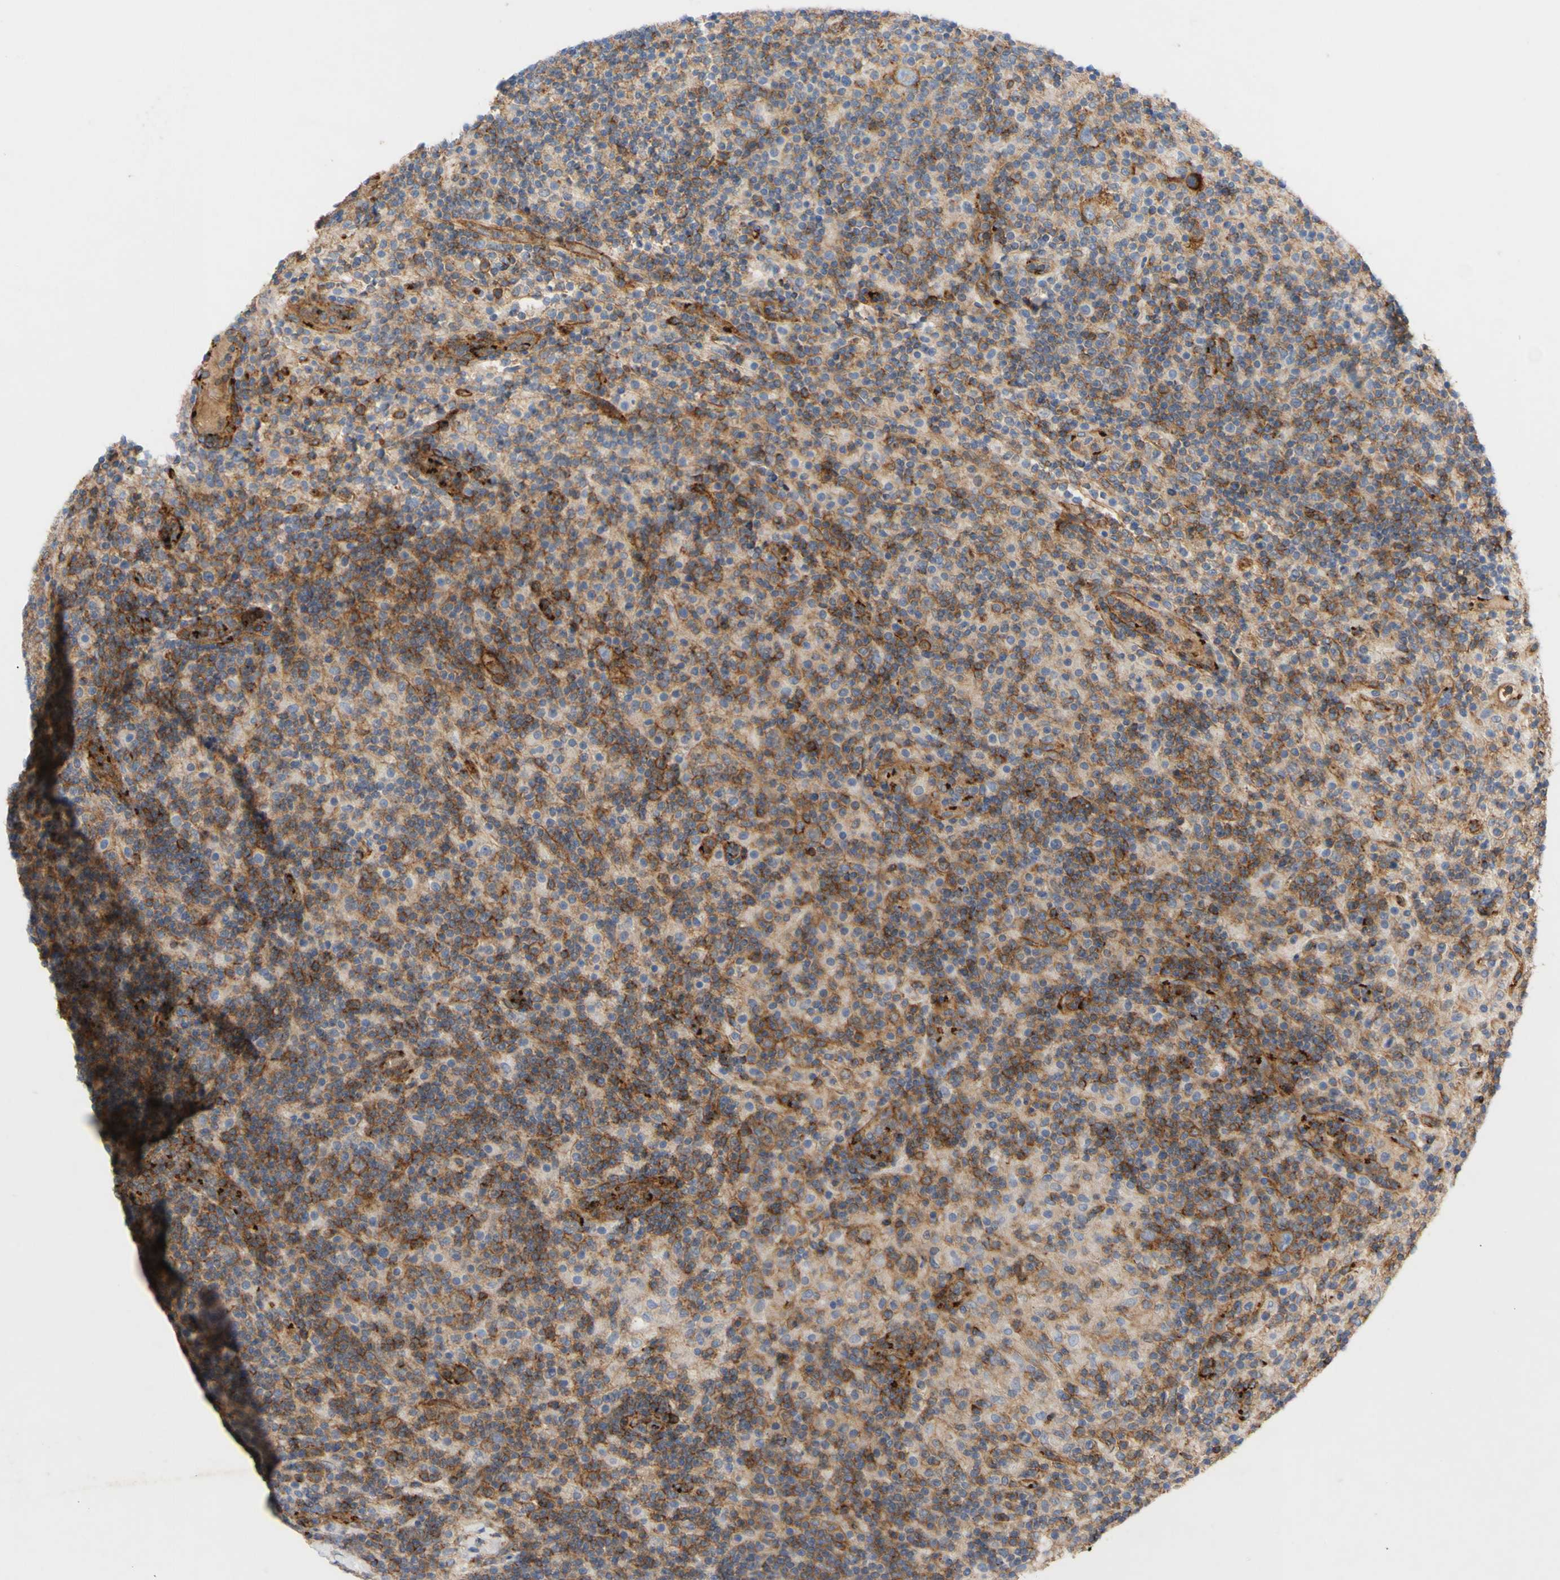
{"staining": {"intensity": "negative", "quantity": "none", "location": "none"}, "tissue": "lymphoma", "cell_type": "Tumor cells", "image_type": "cancer", "snomed": [{"axis": "morphology", "description": "Hodgkin's disease, NOS"}, {"axis": "topography", "description": "Lymph node"}], "caption": "High magnification brightfield microscopy of lymphoma stained with DAB (3,3'-diaminobenzidine) (brown) and counterstained with hematoxylin (blue): tumor cells show no significant expression.", "gene": "ATP2A3", "patient": {"sex": "male", "age": 70}}